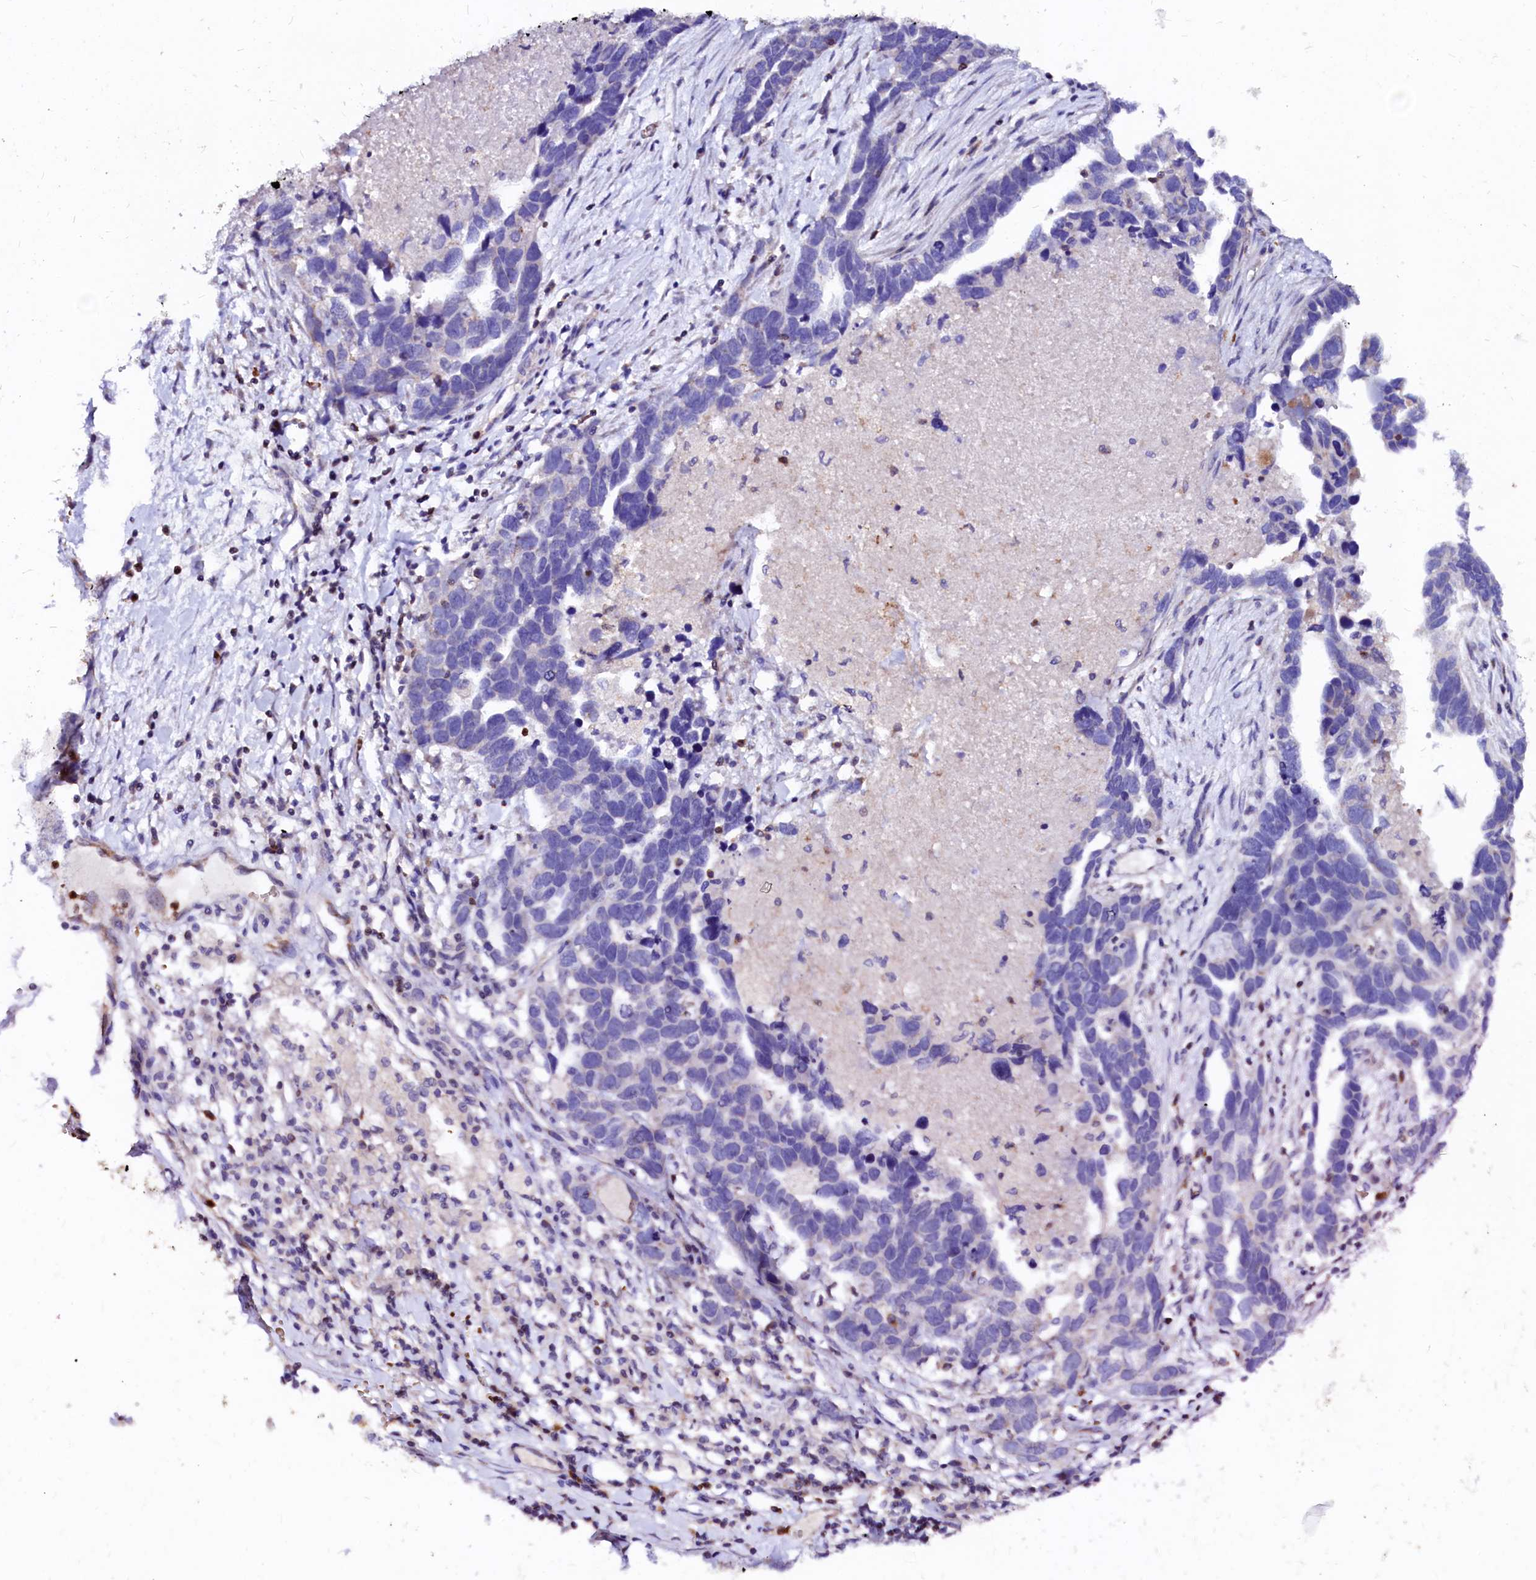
{"staining": {"intensity": "negative", "quantity": "none", "location": "none"}, "tissue": "ovarian cancer", "cell_type": "Tumor cells", "image_type": "cancer", "snomed": [{"axis": "morphology", "description": "Cystadenocarcinoma, serous, NOS"}, {"axis": "topography", "description": "Ovary"}], "caption": "This is a image of IHC staining of serous cystadenocarcinoma (ovarian), which shows no staining in tumor cells.", "gene": "RAB27A", "patient": {"sex": "female", "age": 54}}